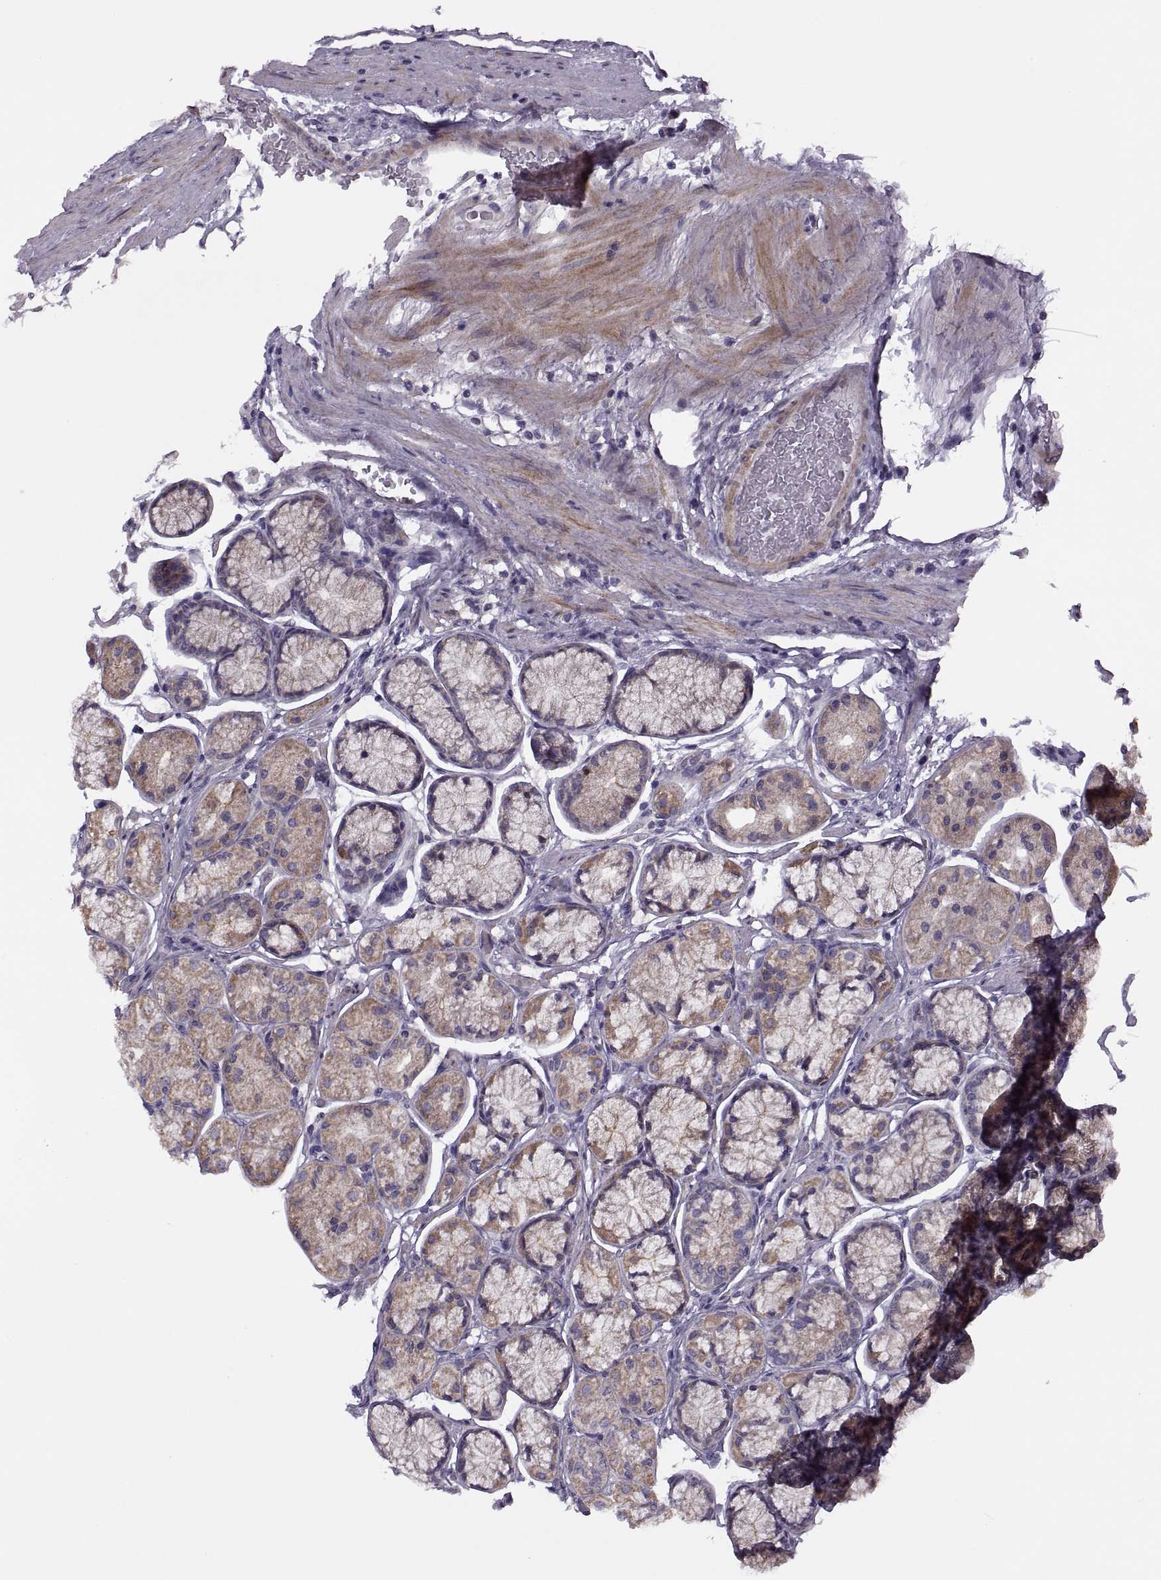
{"staining": {"intensity": "moderate", "quantity": "25%-75%", "location": "cytoplasmic/membranous"}, "tissue": "stomach", "cell_type": "Glandular cells", "image_type": "normal", "snomed": [{"axis": "morphology", "description": "Normal tissue, NOS"}, {"axis": "morphology", "description": "Adenocarcinoma, NOS"}, {"axis": "morphology", "description": "Adenocarcinoma, High grade"}, {"axis": "topography", "description": "Stomach, upper"}, {"axis": "topography", "description": "Stomach"}], "caption": "Protein expression analysis of unremarkable stomach shows moderate cytoplasmic/membranous expression in approximately 25%-75% of glandular cells. (DAB = brown stain, brightfield microscopy at high magnification).", "gene": "RIPK4", "patient": {"sex": "female", "age": 65}}